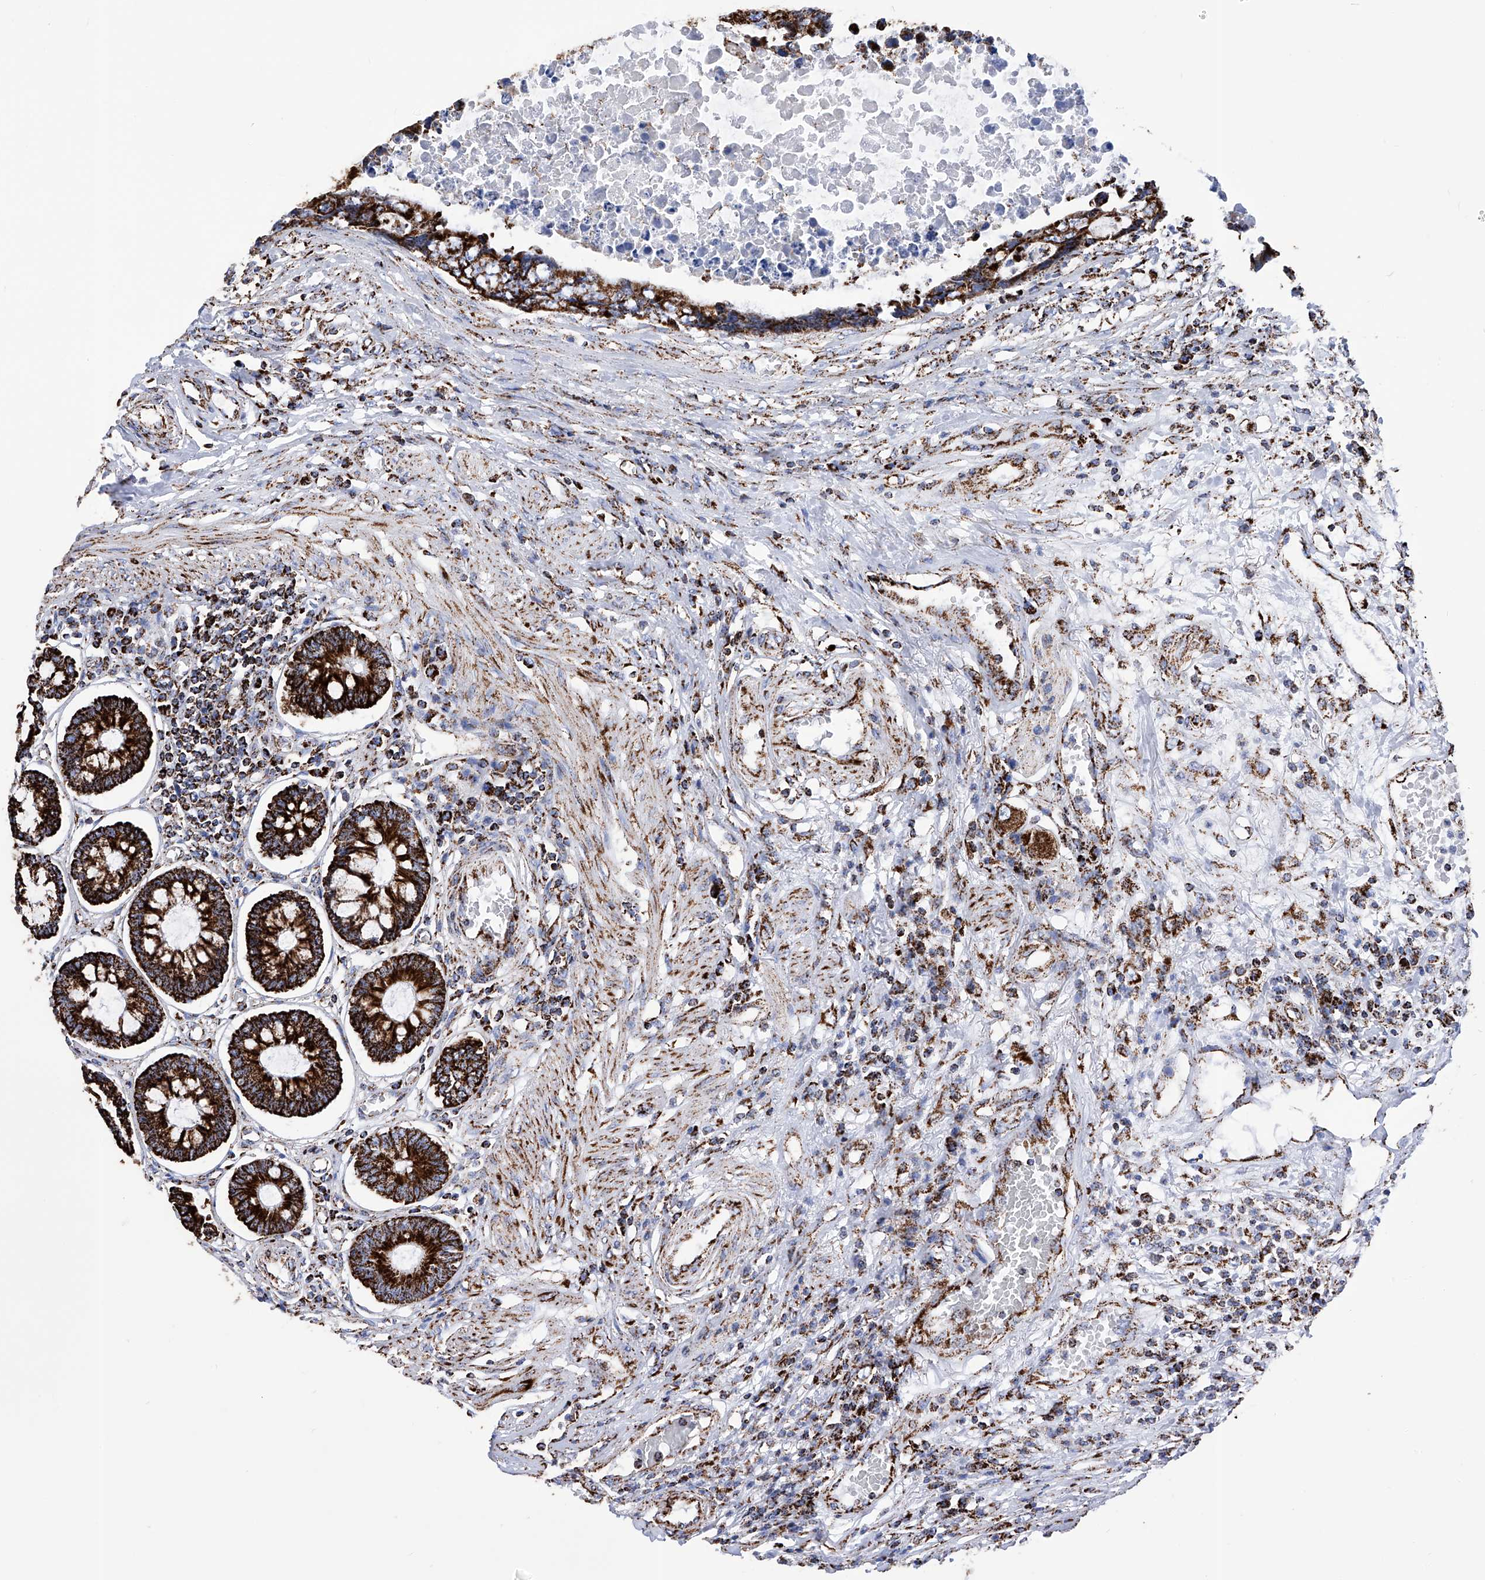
{"staining": {"intensity": "strong", "quantity": ">75%", "location": "cytoplasmic/membranous"}, "tissue": "colorectal cancer", "cell_type": "Tumor cells", "image_type": "cancer", "snomed": [{"axis": "morphology", "description": "Adenocarcinoma, NOS"}, {"axis": "topography", "description": "Rectum"}], "caption": "Colorectal cancer (adenocarcinoma) tissue reveals strong cytoplasmic/membranous expression in about >75% of tumor cells", "gene": "ATP5PF", "patient": {"sex": "male", "age": 84}}